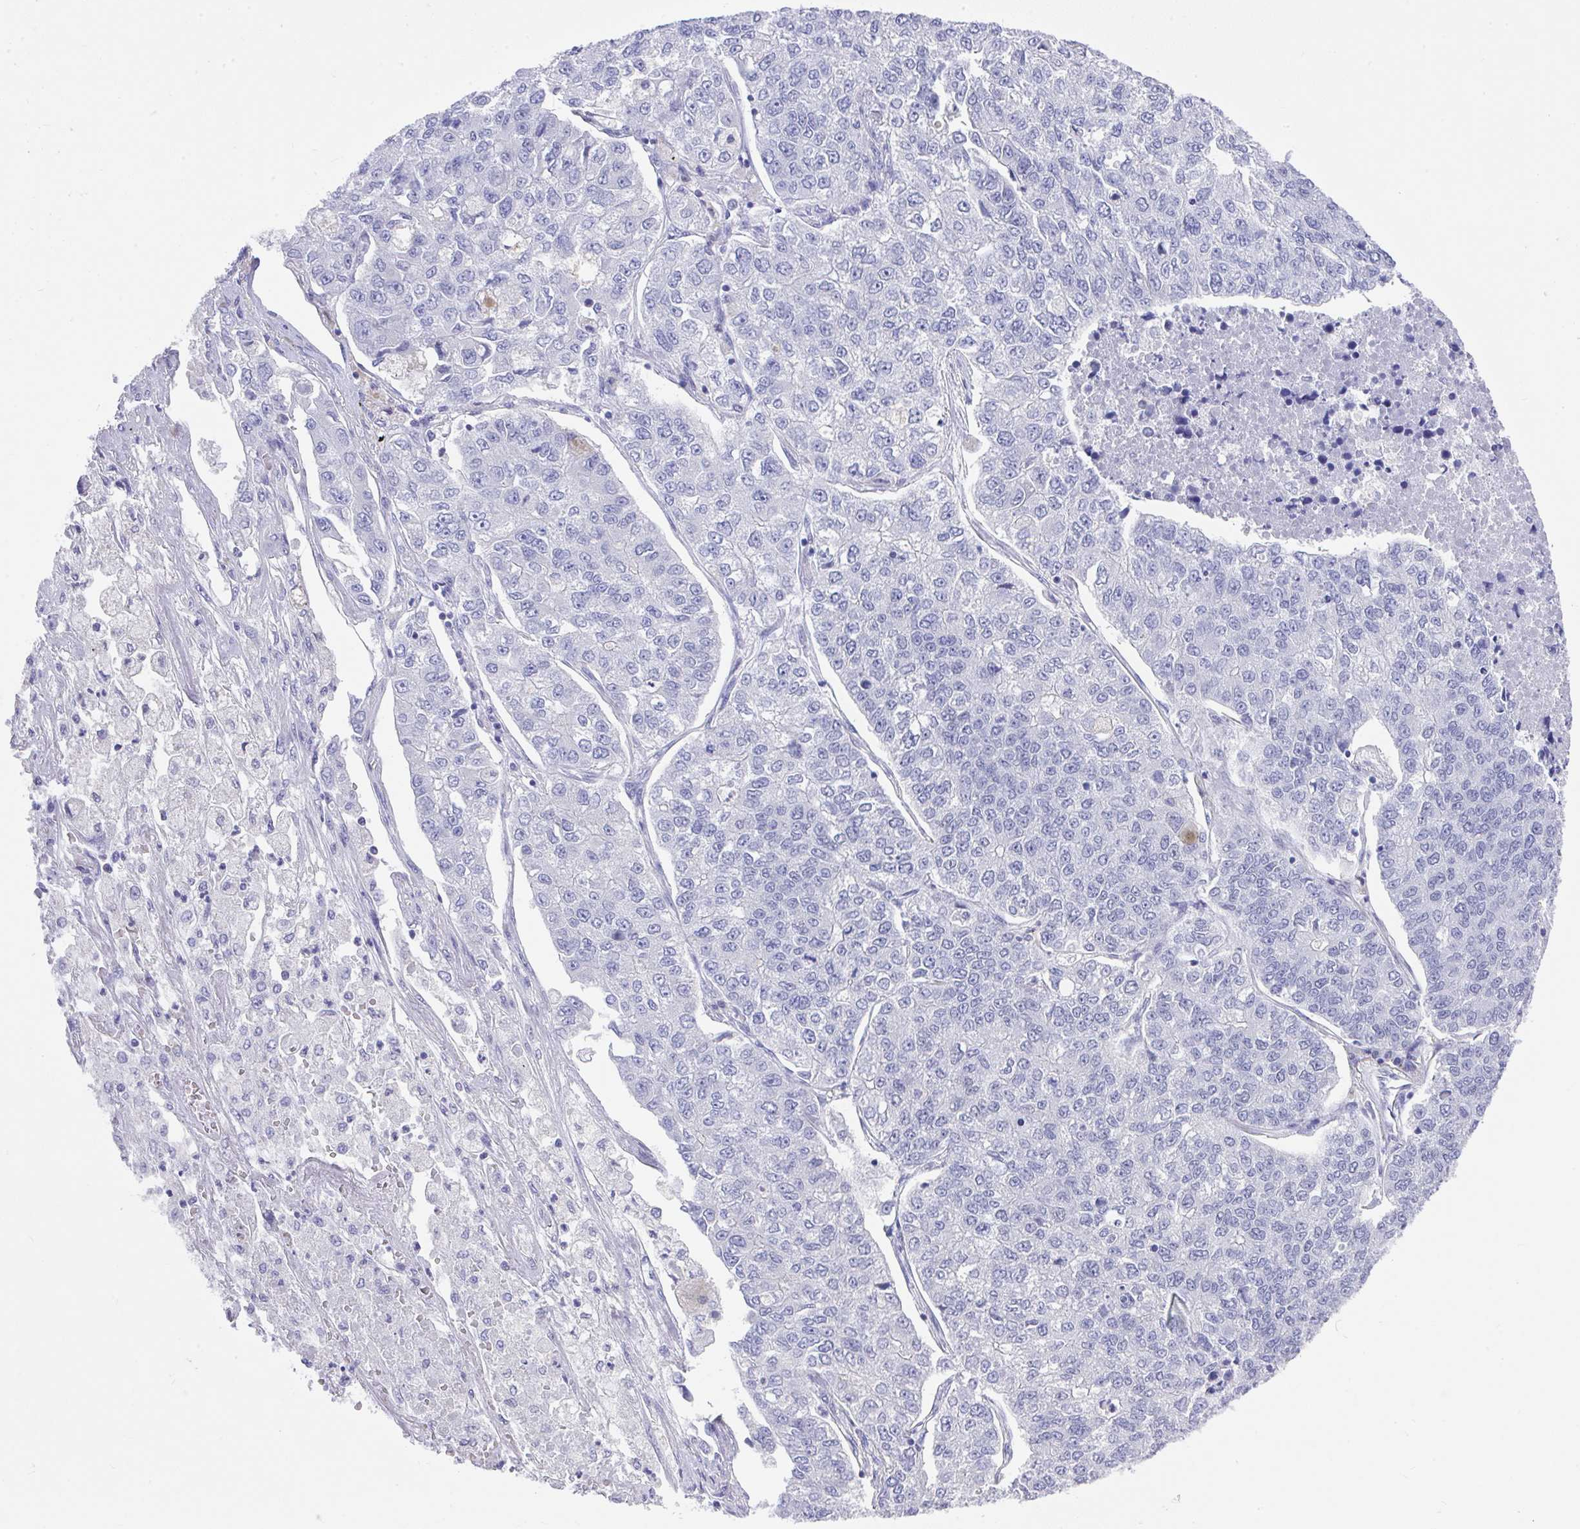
{"staining": {"intensity": "negative", "quantity": "none", "location": "none"}, "tissue": "lung cancer", "cell_type": "Tumor cells", "image_type": "cancer", "snomed": [{"axis": "morphology", "description": "Adenocarcinoma, NOS"}, {"axis": "topography", "description": "Lung"}], "caption": "The image exhibits no significant expression in tumor cells of lung adenocarcinoma.", "gene": "MS4A12", "patient": {"sex": "male", "age": 49}}